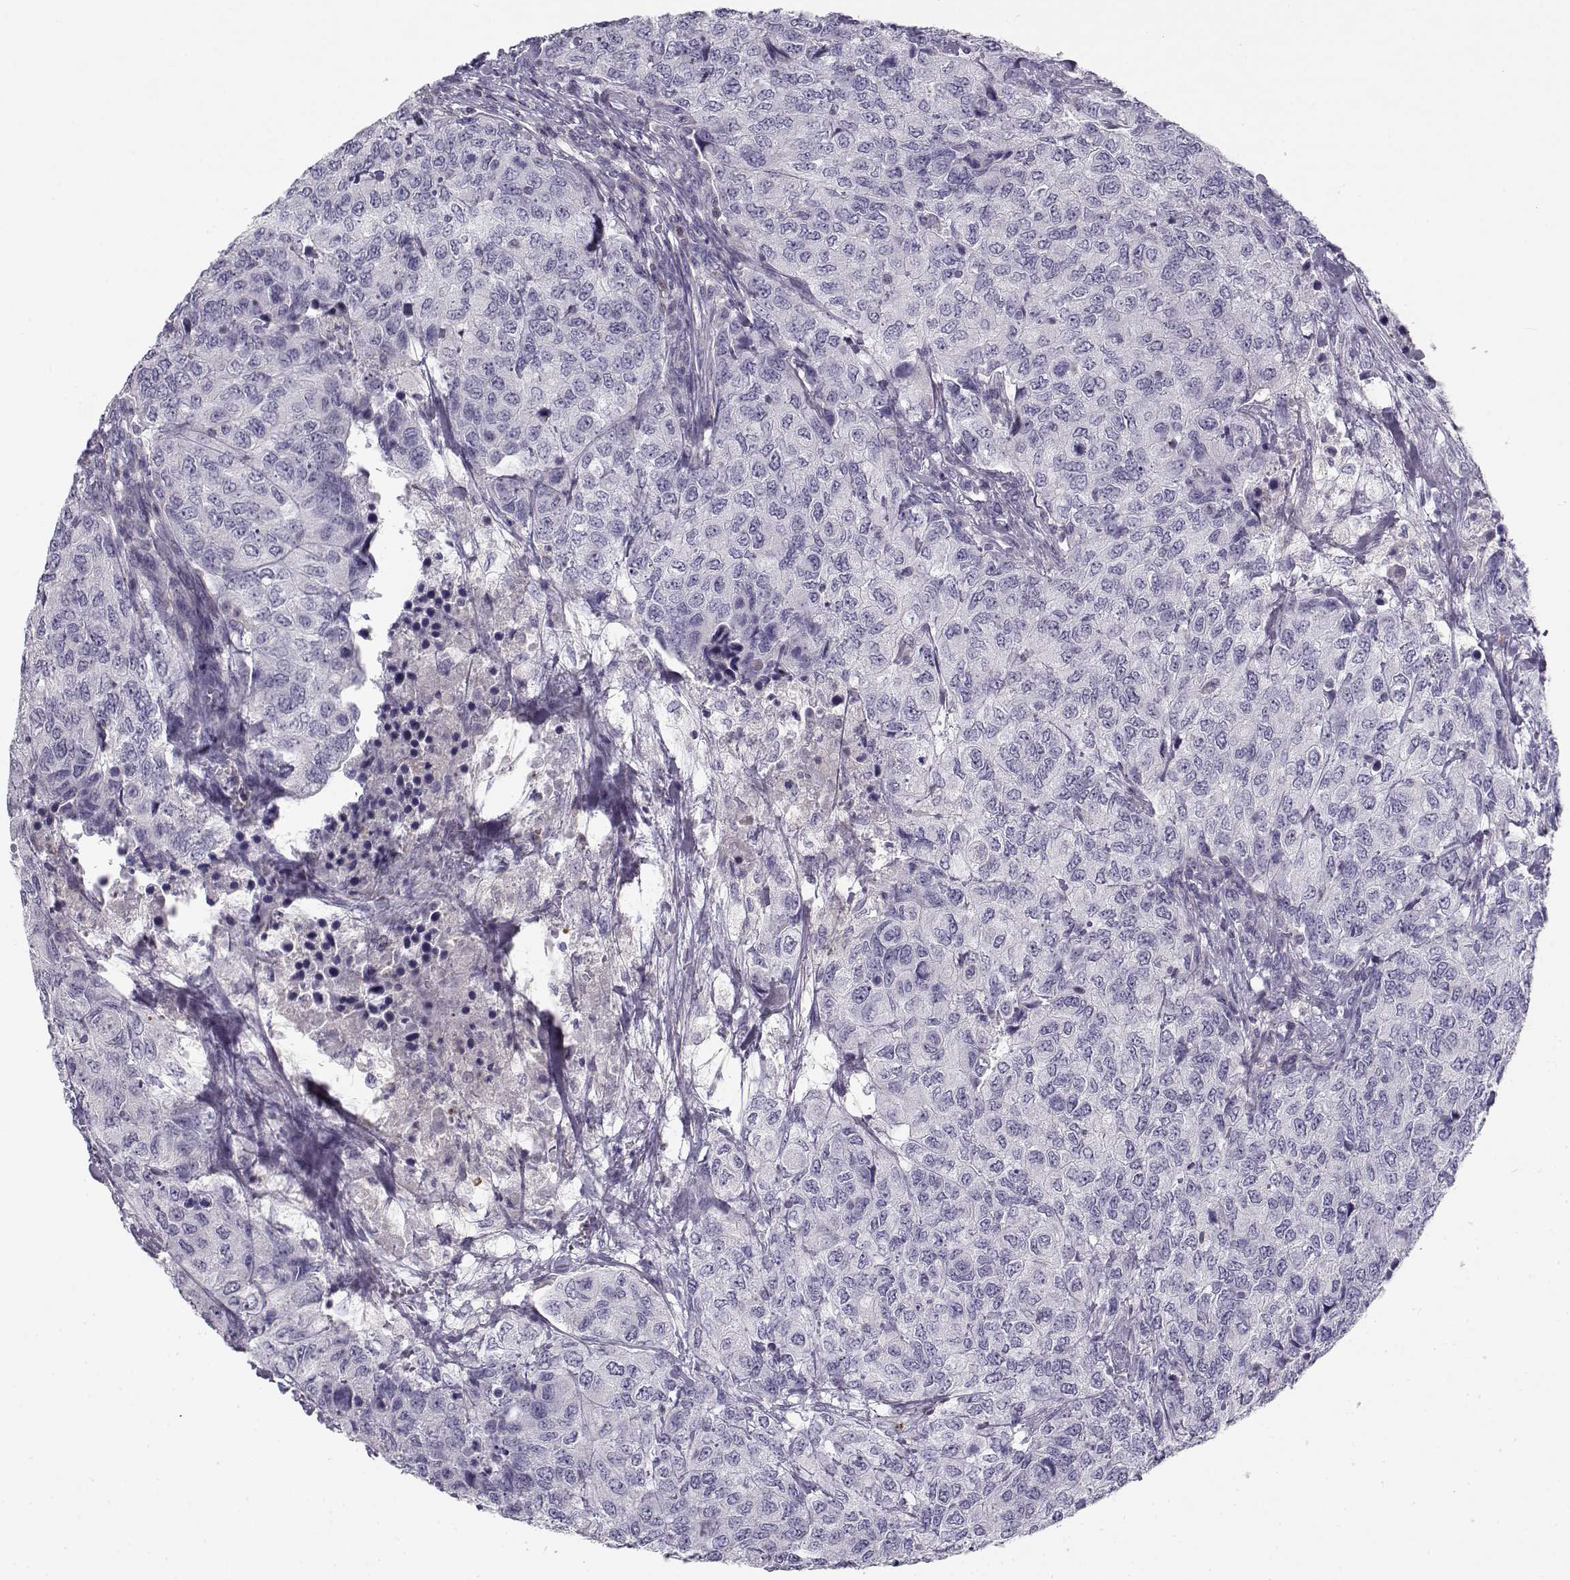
{"staining": {"intensity": "negative", "quantity": "none", "location": "none"}, "tissue": "urothelial cancer", "cell_type": "Tumor cells", "image_type": "cancer", "snomed": [{"axis": "morphology", "description": "Urothelial carcinoma, High grade"}, {"axis": "topography", "description": "Urinary bladder"}], "caption": "Urothelial cancer stained for a protein using immunohistochemistry (IHC) reveals no expression tumor cells.", "gene": "MYO1A", "patient": {"sex": "female", "age": 78}}